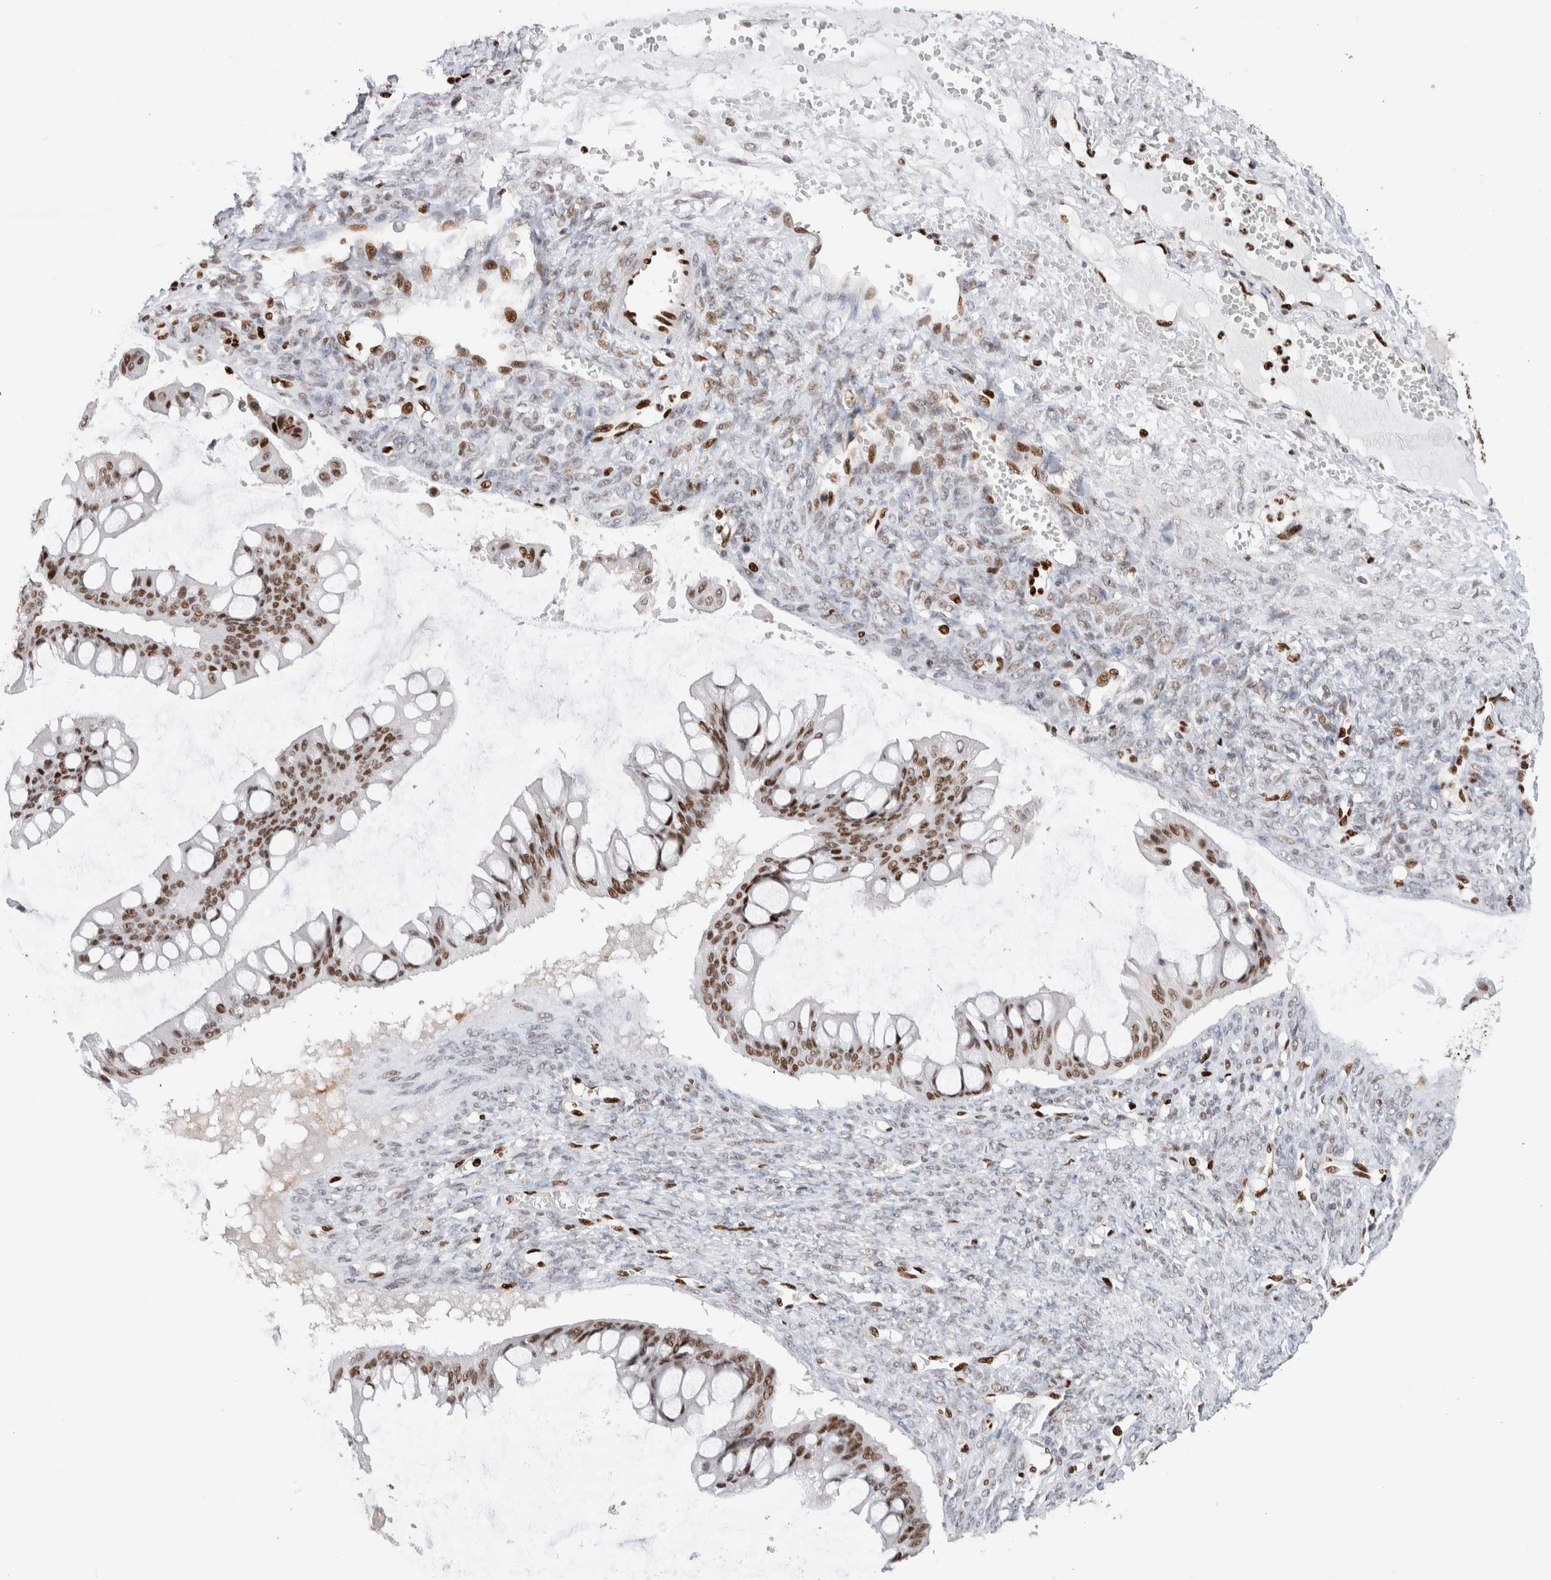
{"staining": {"intensity": "moderate", "quantity": ">75%", "location": "nuclear"}, "tissue": "ovarian cancer", "cell_type": "Tumor cells", "image_type": "cancer", "snomed": [{"axis": "morphology", "description": "Cystadenocarcinoma, mucinous, NOS"}, {"axis": "topography", "description": "Ovary"}], "caption": "Approximately >75% of tumor cells in ovarian mucinous cystadenocarcinoma exhibit moderate nuclear protein positivity as visualized by brown immunohistochemical staining.", "gene": "RNASEK-C17orf49", "patient": {"sex": "female", "age": 73}}